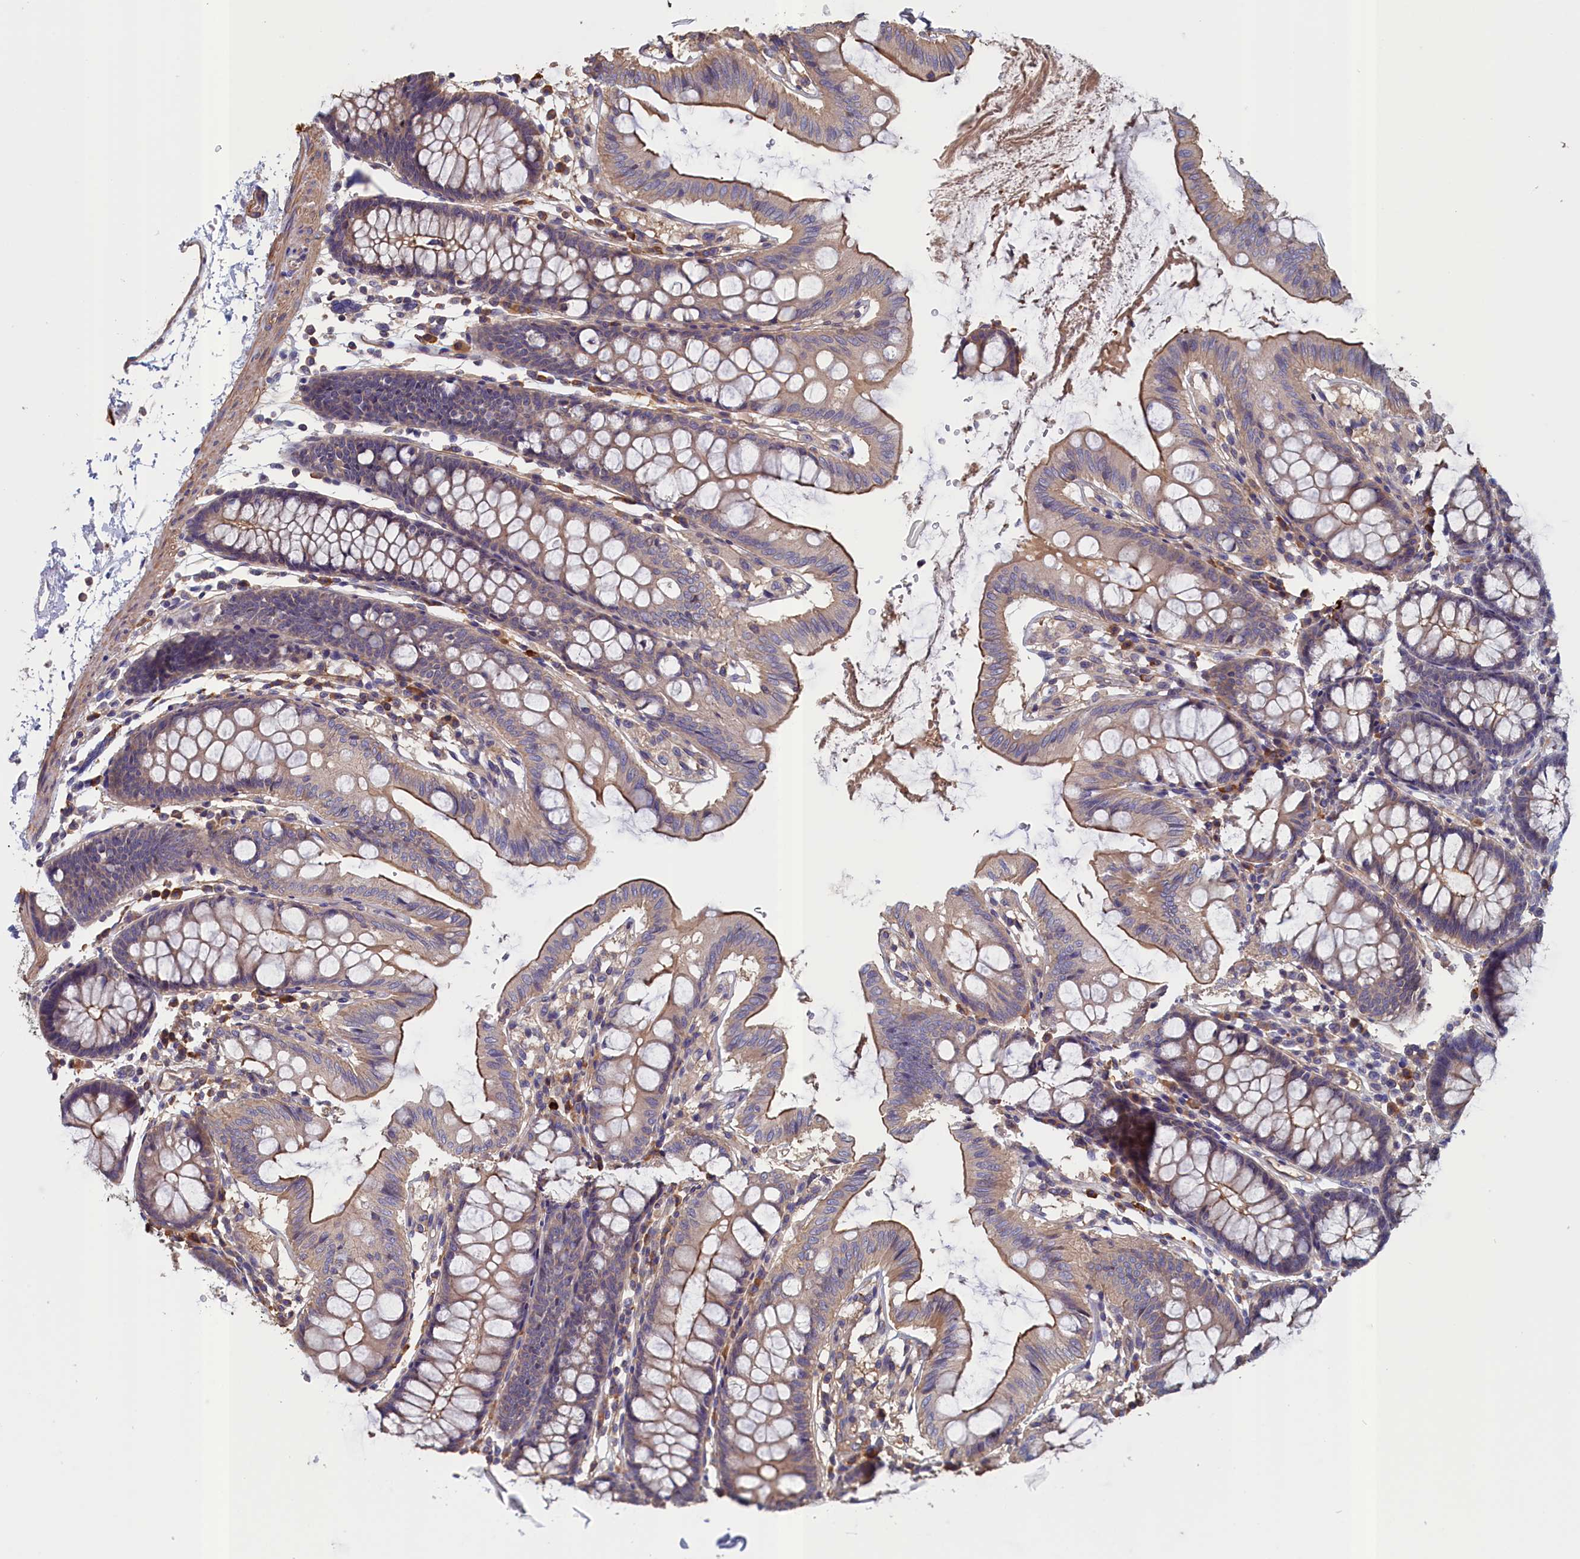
{"staining": {"intensity": "moderate", "quantity": ">75%", "location": "cytoplasmic/membranous"}, "tissue": "colon", "cell_type": "Endothelial cells", "image_type": "normal", "snomed": [{"axis": "morphology", "description": "Normal tissue, NOS"}, {"axis": "topography", "description": "Colon"}], "caption": "This micrograph exhibits unremarkable colon stained with immunohistochemistry (IHC) to label a protein in brown. The cytoplasmic/membranous of endothelial cells show moderate positivity for the protein. Nuclei are counter-stained blue.", "gene": "ANKRD2", "patient": {"sex": "male", "age": 75}}